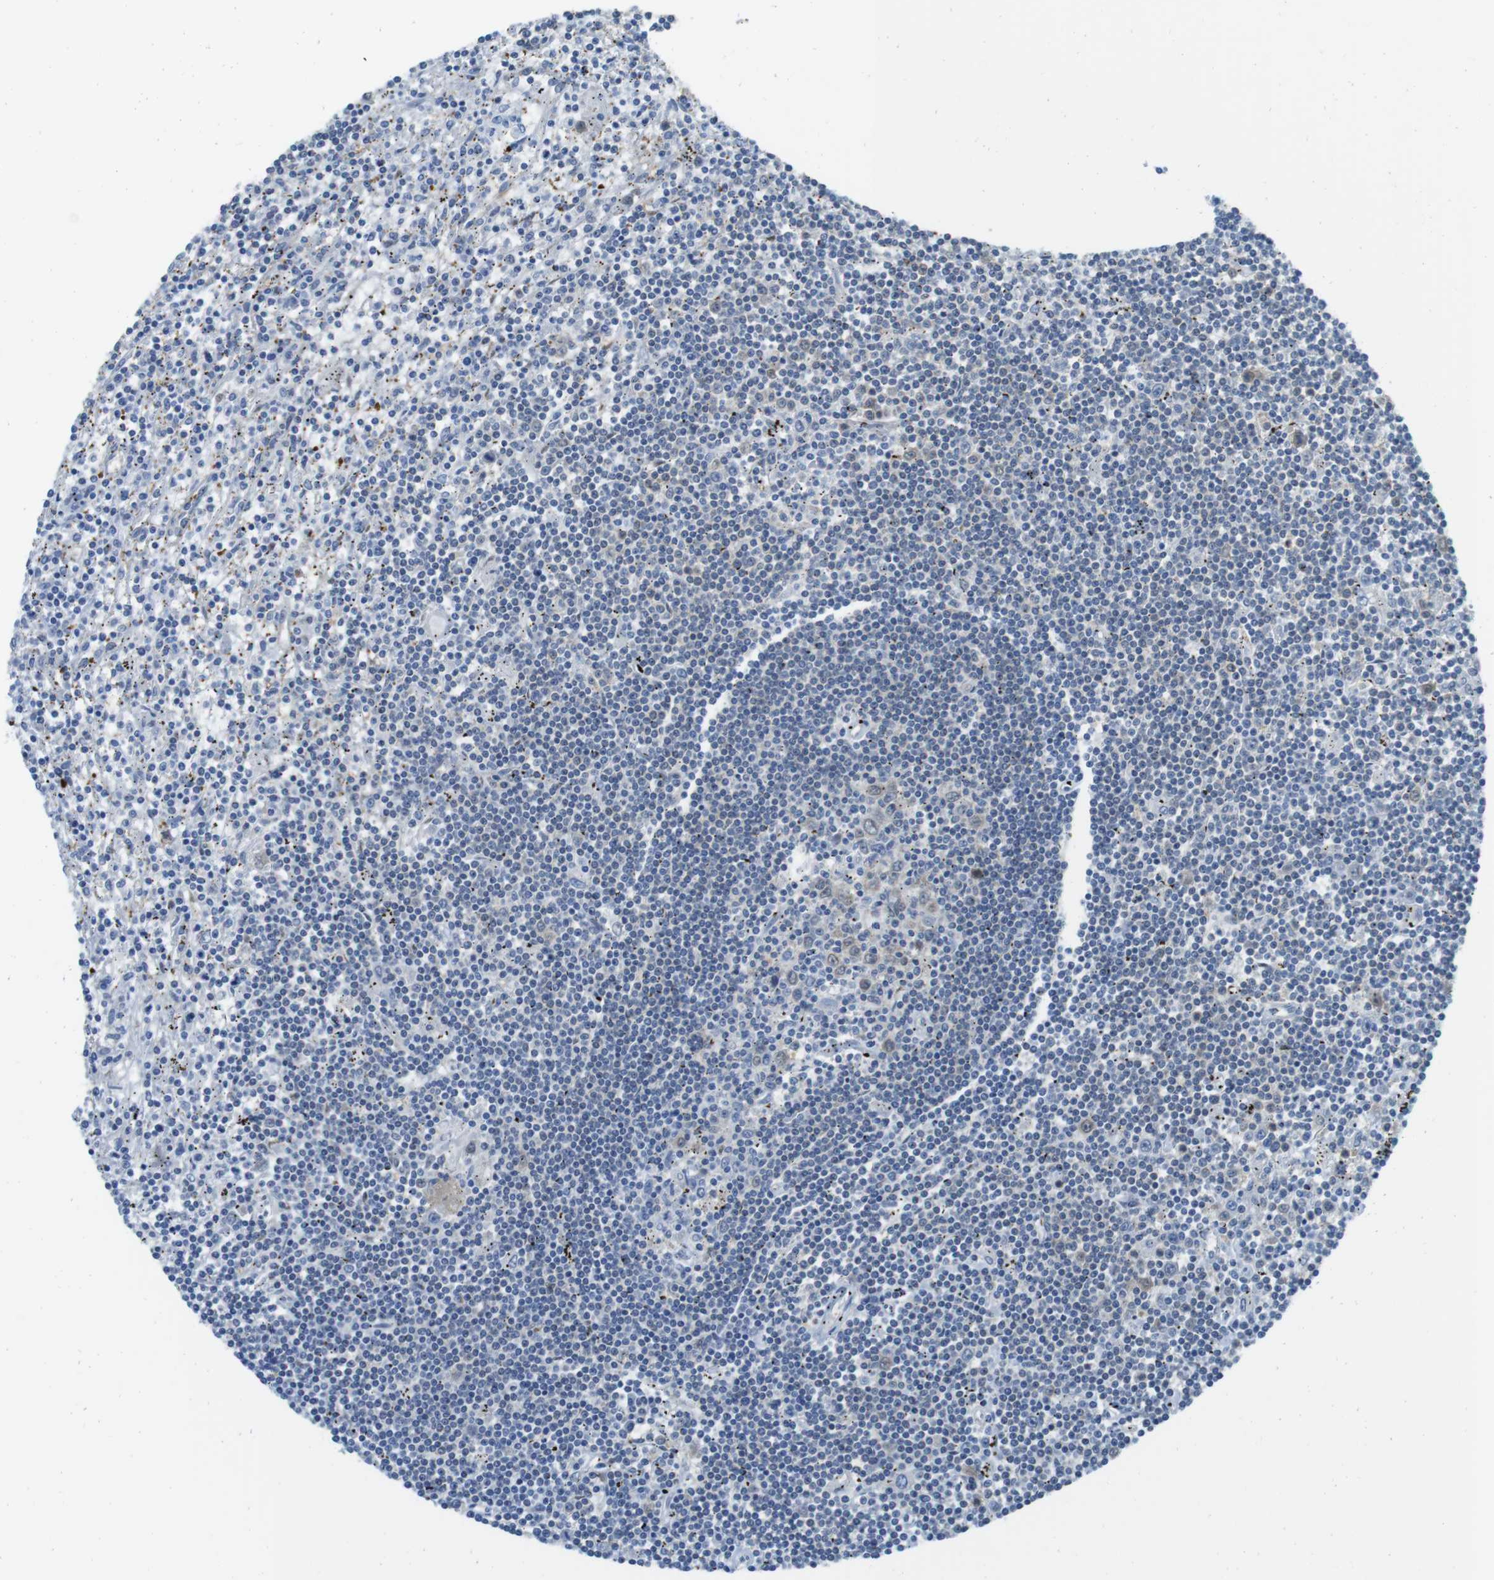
{"staining": {"intensity": "negative", "quantity": "none", "location": "none"}, "tissue": "lymphoma", "cell_type": "Tumor cells", "image_type": "cancer", "snomed": [{"axis": "morphology", "description": "Malignant lymphoma, non-Hodgkin's type, Low grade"}, {"axis": "topography", "description": "Spleen"}], "caption": "High magnification brightfield microscopy of malignant lymphoma, non-Hodgkin's type (low-grade) stained with DAB (brown) and counterstained with hematoxylin (blue): tumor cells show no significant positivity.", "gene": "CASP2", "patient": {"sex": "male", "age": 76}}